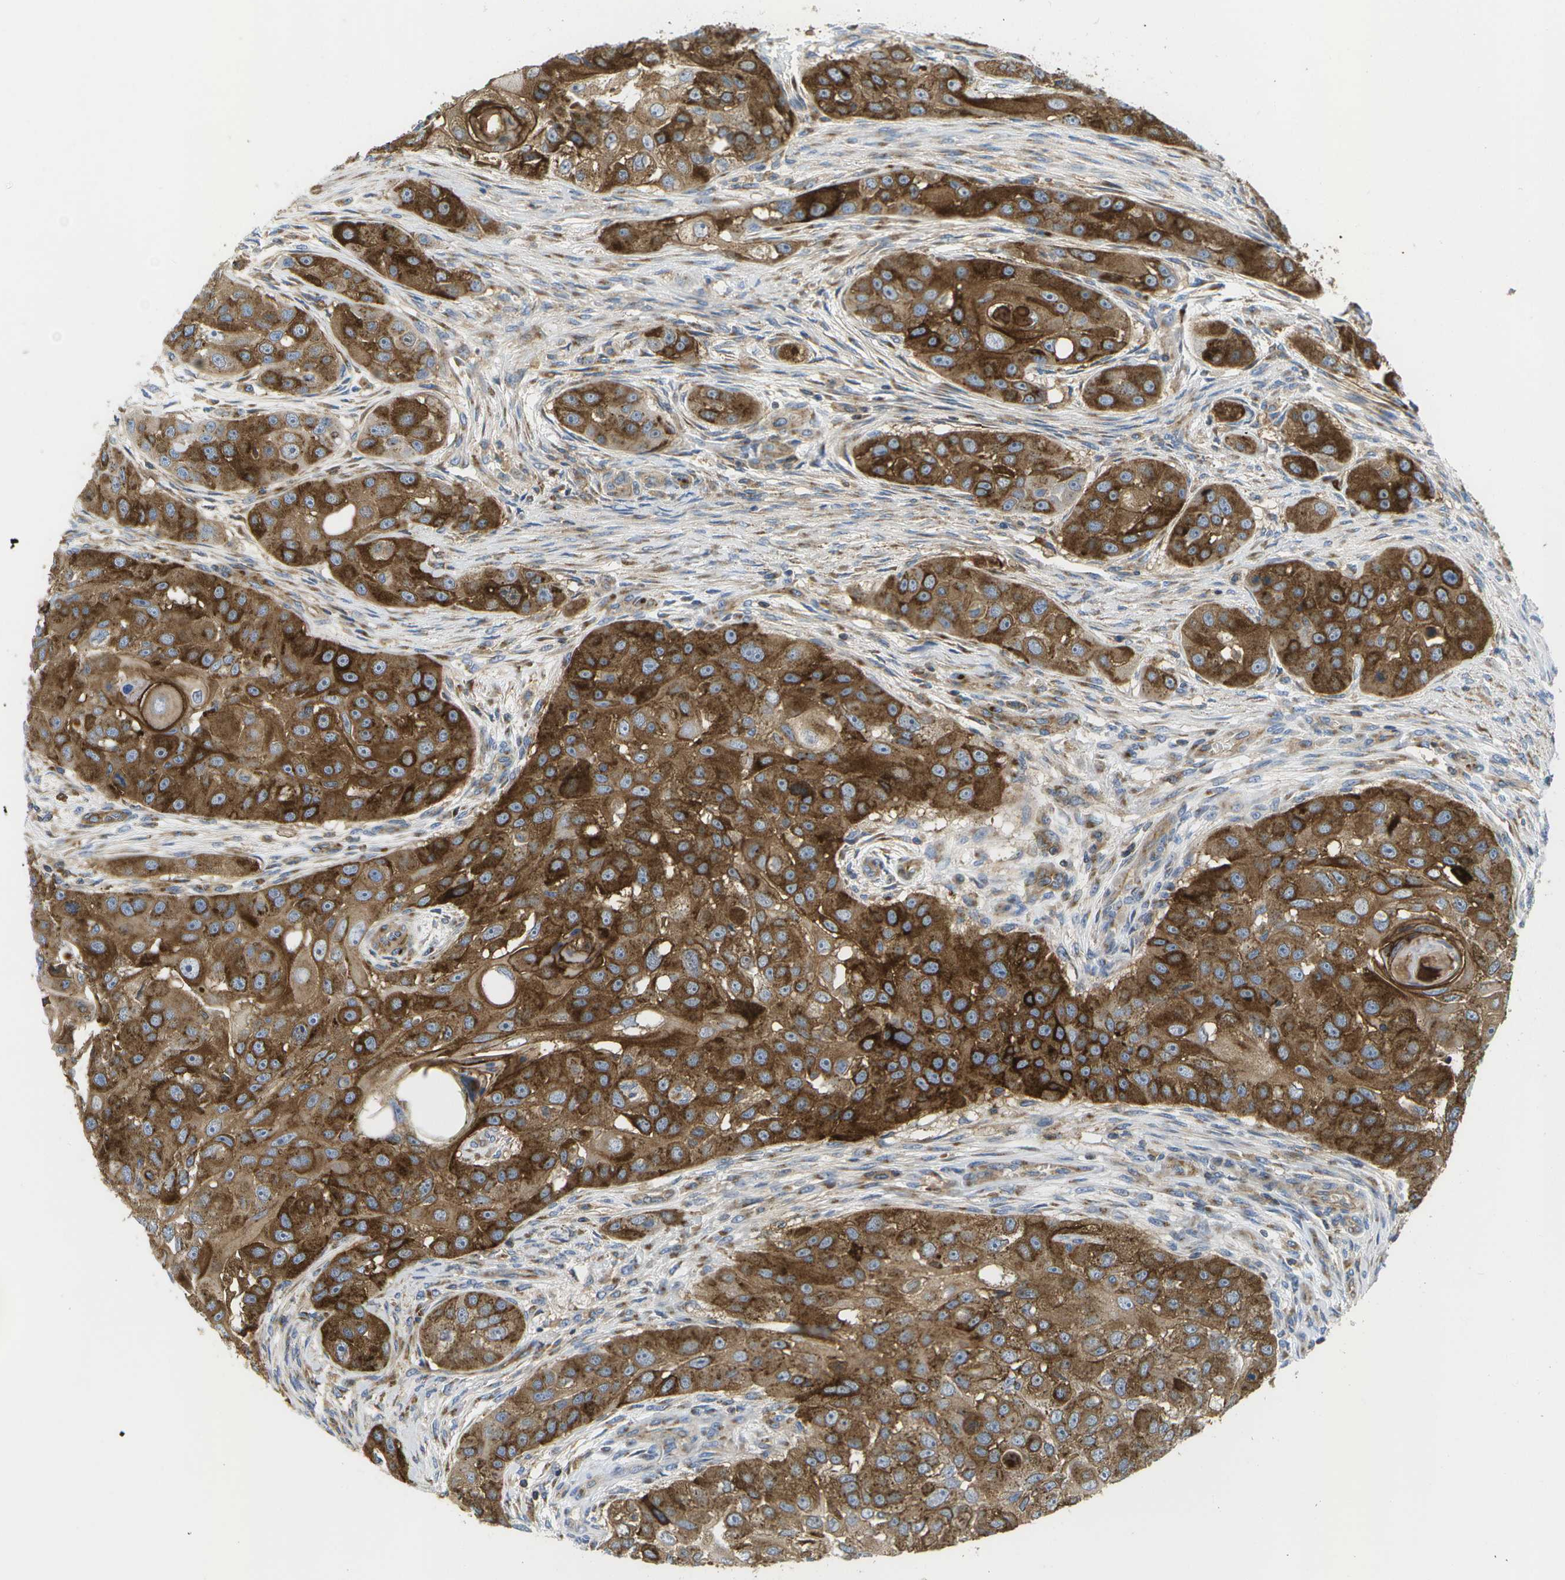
{"staining": {"intensity": "strong", "quantity": ">75%", "location": "cytoplasmic/membranous"}, "tissue": "head and neck cancer", "cell_type": "Tumor cells", "image_type": "cancer", "snomed": [{"axis": "morphology", "description": "Normal tissue, NOS"}, {"axis": "morphology", "description": "Squamous cell carcinoma, NOS"}, {"axis": "topography", "description": "Skeletal muscle"}, {"axis": "topography", "description": "Head-Neck"}], "caption": "Head and neck cancer stained with immunohistochemistry displays strong cytoplasmic/membranous positivity in approximately >75% of tumor cells.", "gene": "BST2", "patient": {"sex": "male", "age": 51}}